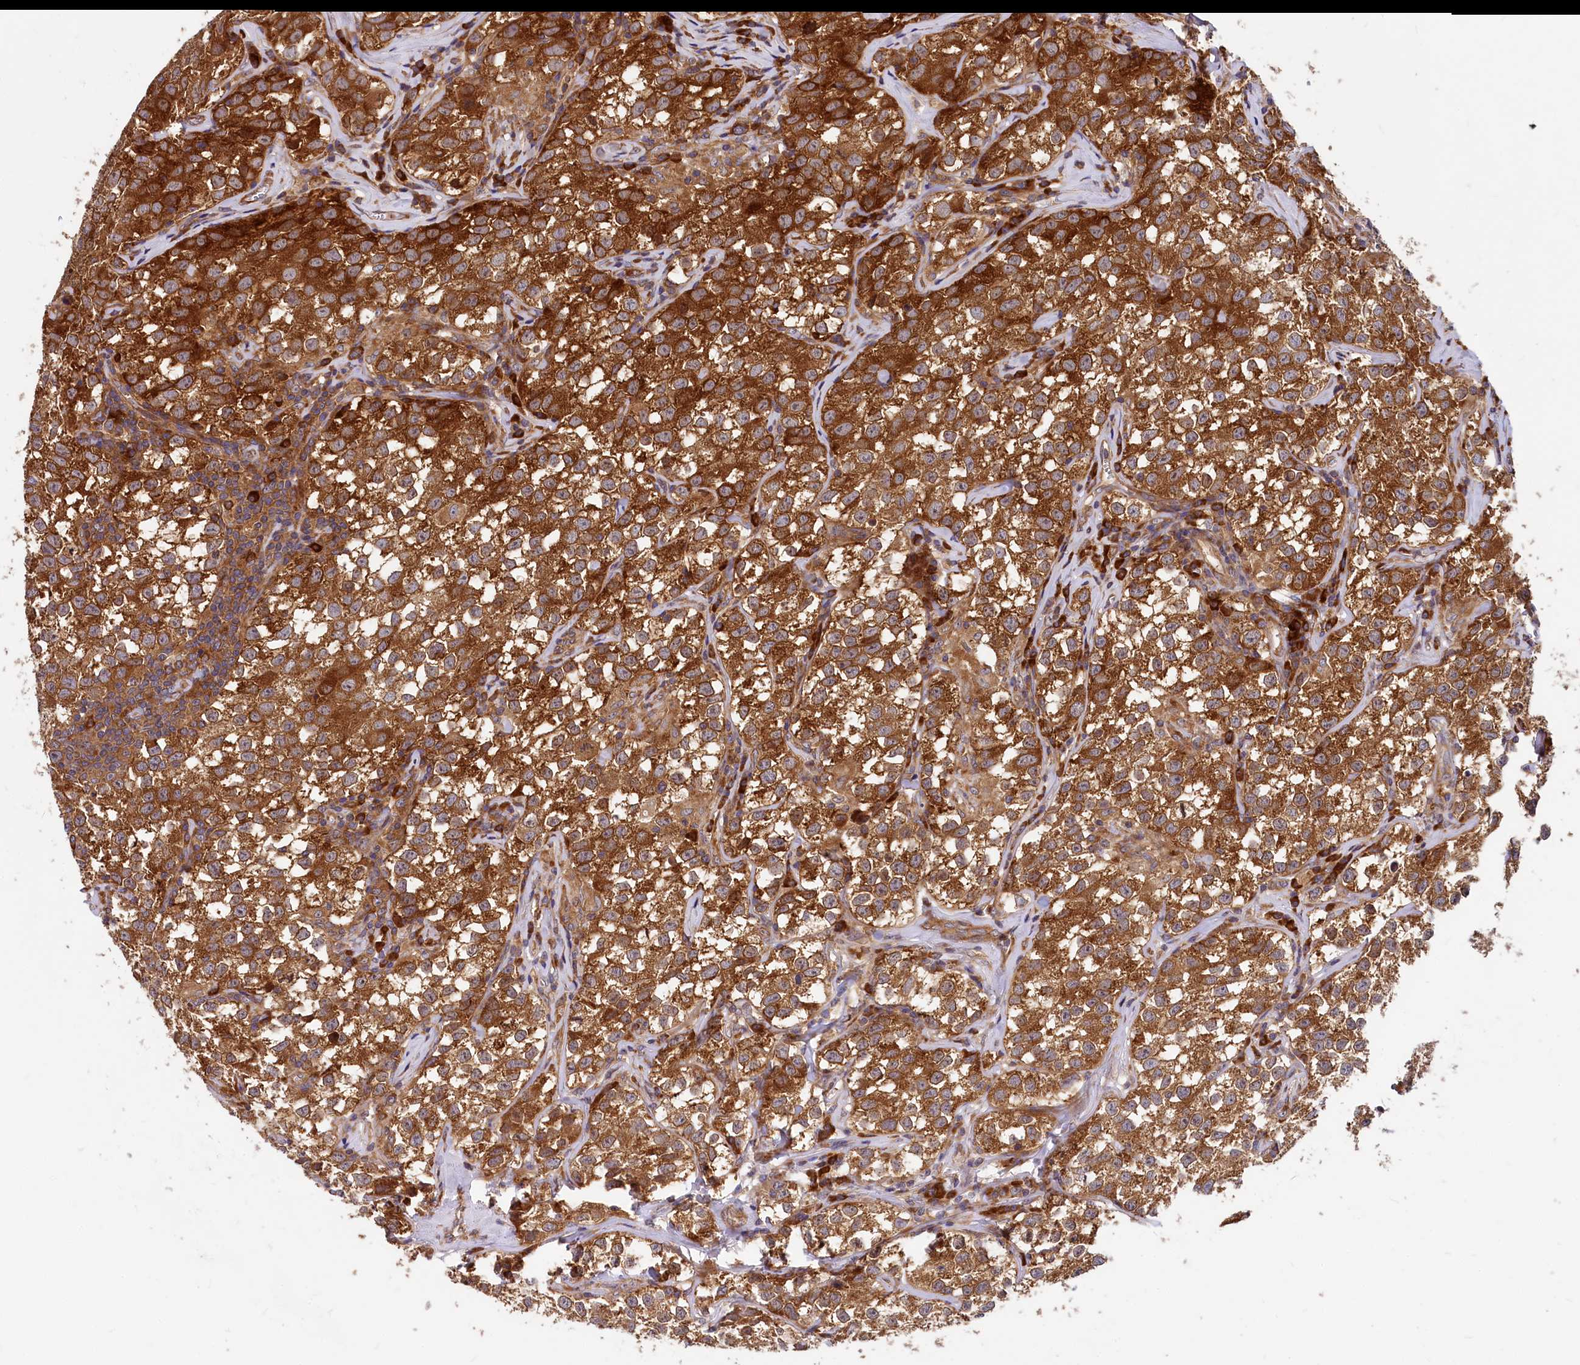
{"staining": {"intensity": "strong", "quantity": ">75%", "location": "cytoplasmic/membranous"}, "tissue": "testis cancer", "cell_type": "Tumor cells", "image_type": "cancer", "snomed": [{"axis": "morphology", "description": "Seminoma, NOS"}, {"axis": "morphology", "description": "Carcinoma, Embryonal, NOS"}, {"axis": "topography", "description": "Testis"}], "caption": "Tumor cells demonstrate high levels of strong cytoplasmic/membranous expression in approximately >75% of cells in human testis embryonal carcinoma.", "gene": "EIF2B2", "patient": {"sex": "male", "age": 43}}